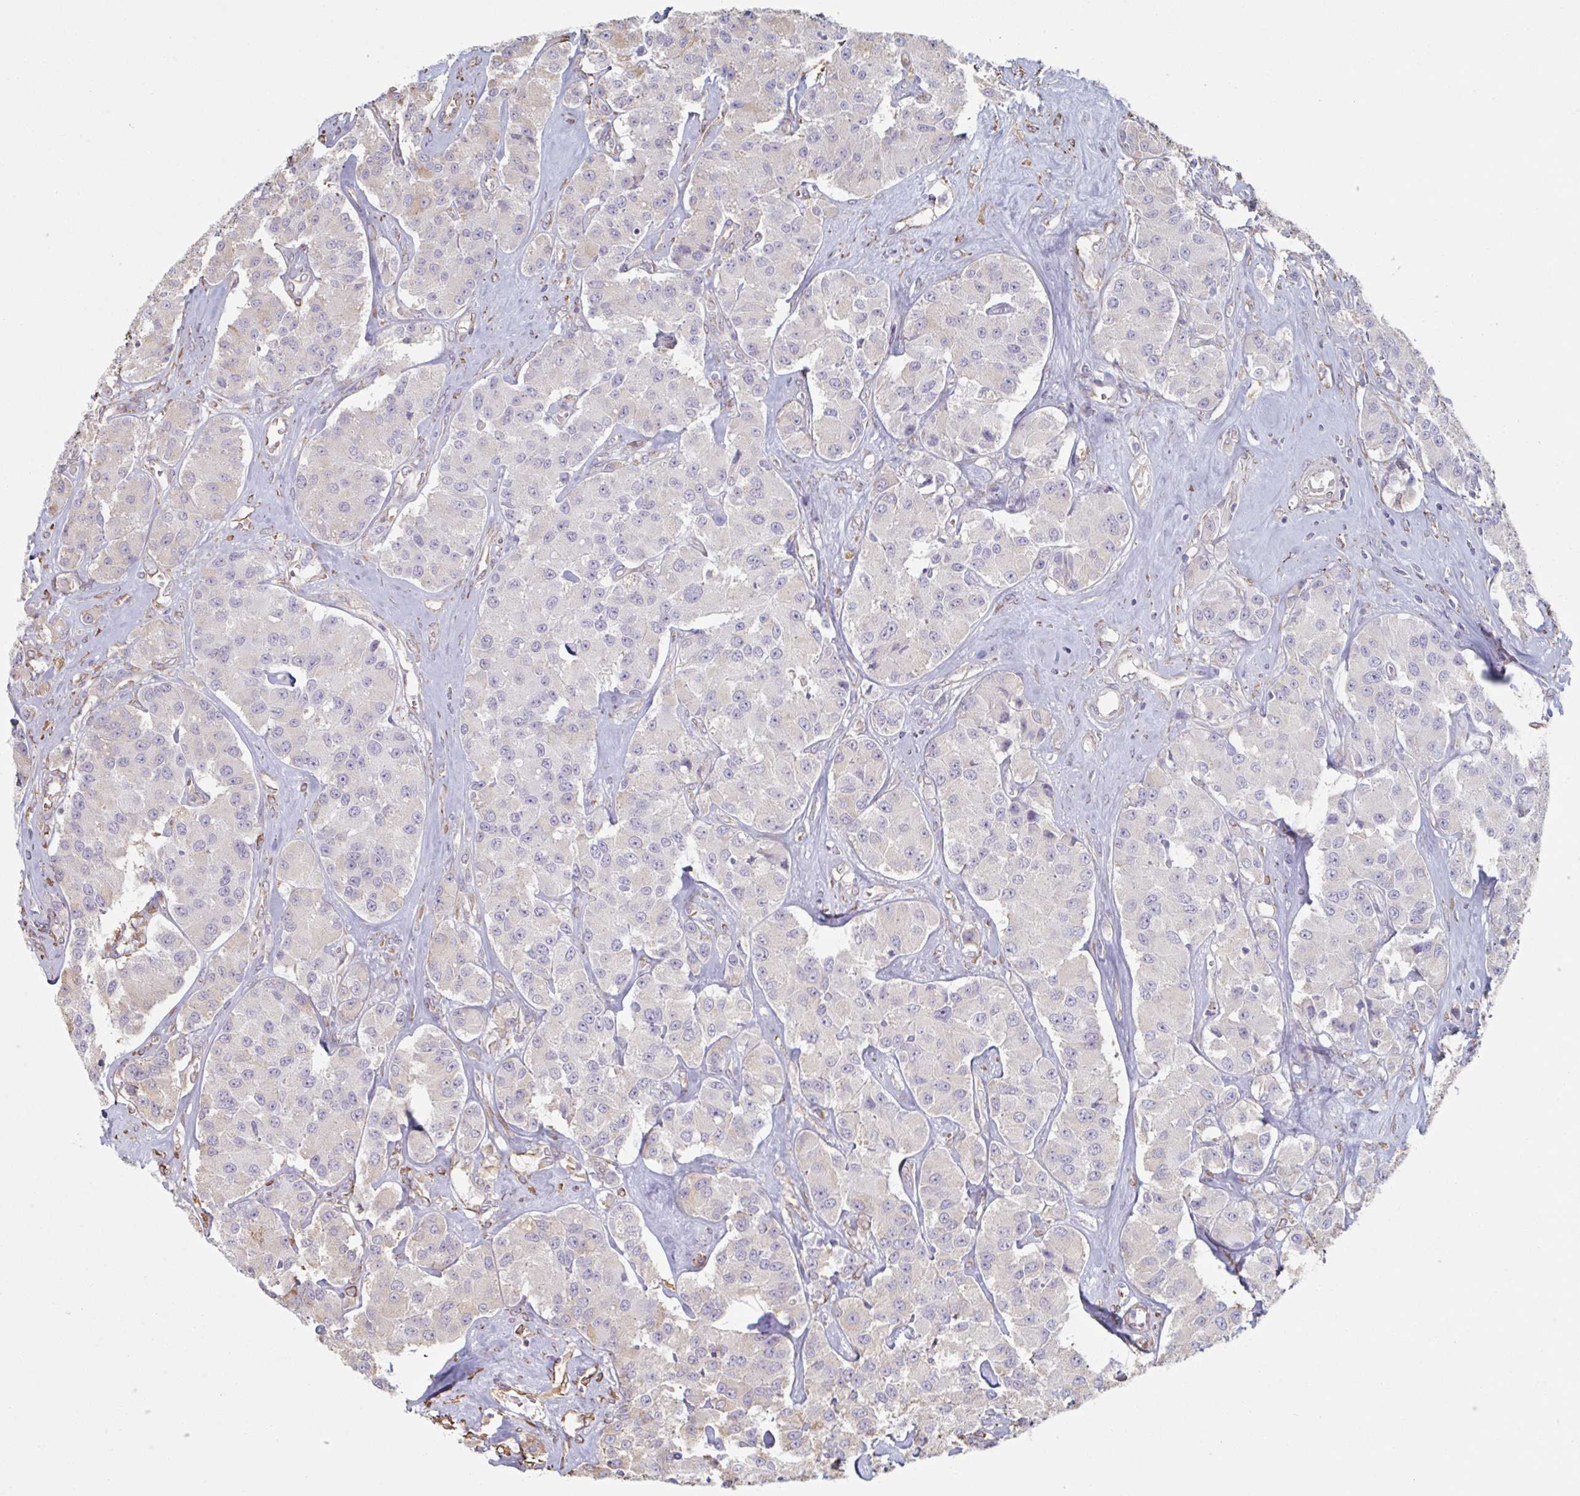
{"staining": {"intensity": "weak", "quantity": "<25%", "location": "cytoplasmic/membranous"}, "tissue": "carcinoid", "cell_type": "Tumor cells", "image_type": "cancer", "snomed": [{"axis": "morphology", "description": "Carcinoid, malignant, NOS"}, {"axis": "topography", "description": "Pancreas"}], "caption": "Carcinoid (malignant) was stained to show a protein in brown. There is no significant staining in tumor cells.", "gene": "RAB5IF", "patient": {"sex": "male", "age": 41}}